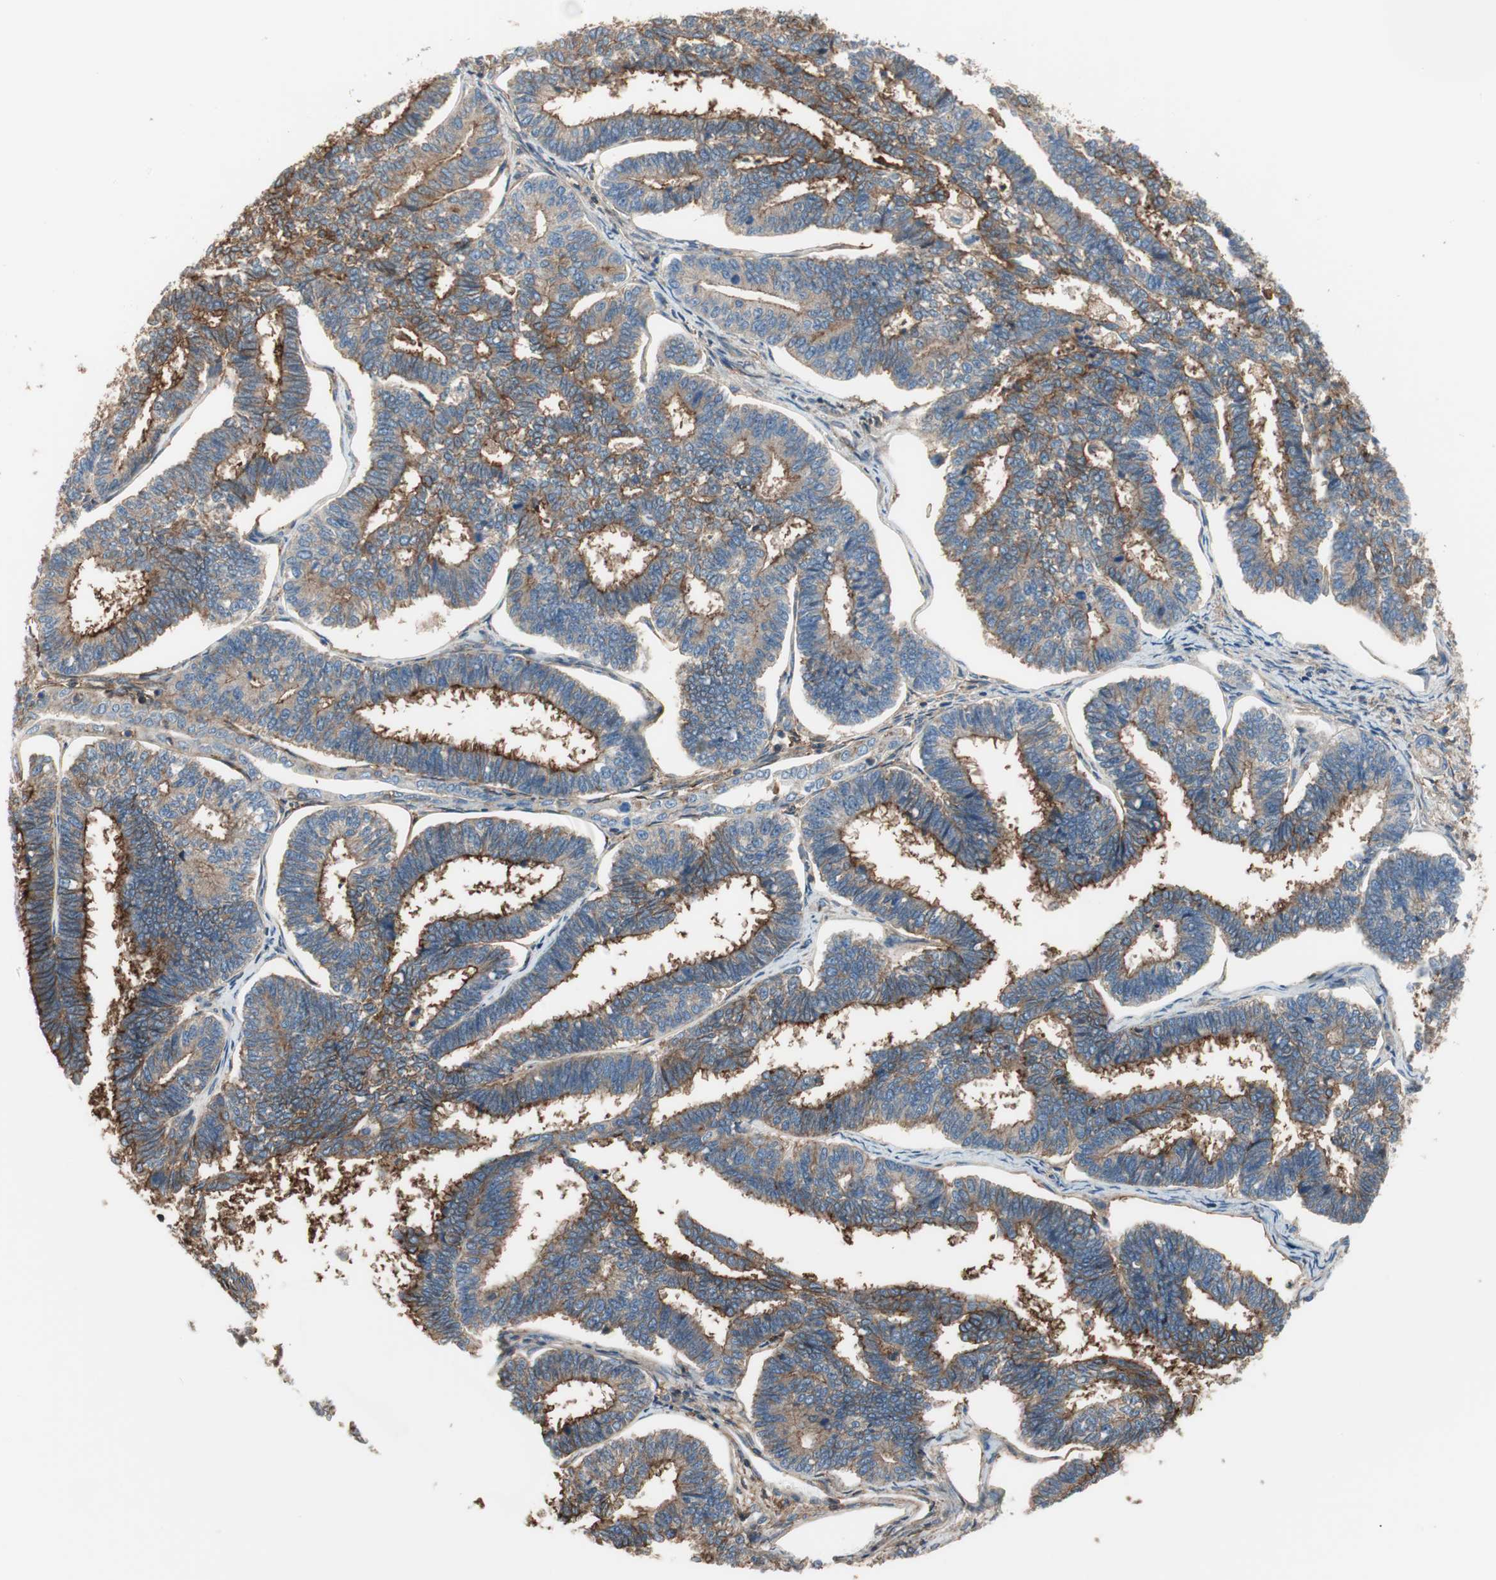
{"staining": {"intensity": "moderate", "quantity": ">75%", "location": "cytoplasmic/membranous"}, "tissue": "endometrial cancer", "cell_type": "Tumor cells", "image_type": "cancer", "snomed": [{"axis": "morphology", "description": "Adenocarcinoma, NOS"}, {"axis": "topography", "description": "Endometrium"}], "caption": "Endometrial cancer stained for a protein demonstrates moderate cytoplasmic/membranous positivity in tumor cells. (IHC, brightfield microscopy, high magnification).", "gene": "IL1RL1", "patient": {"sex": "female", "age": 70}}